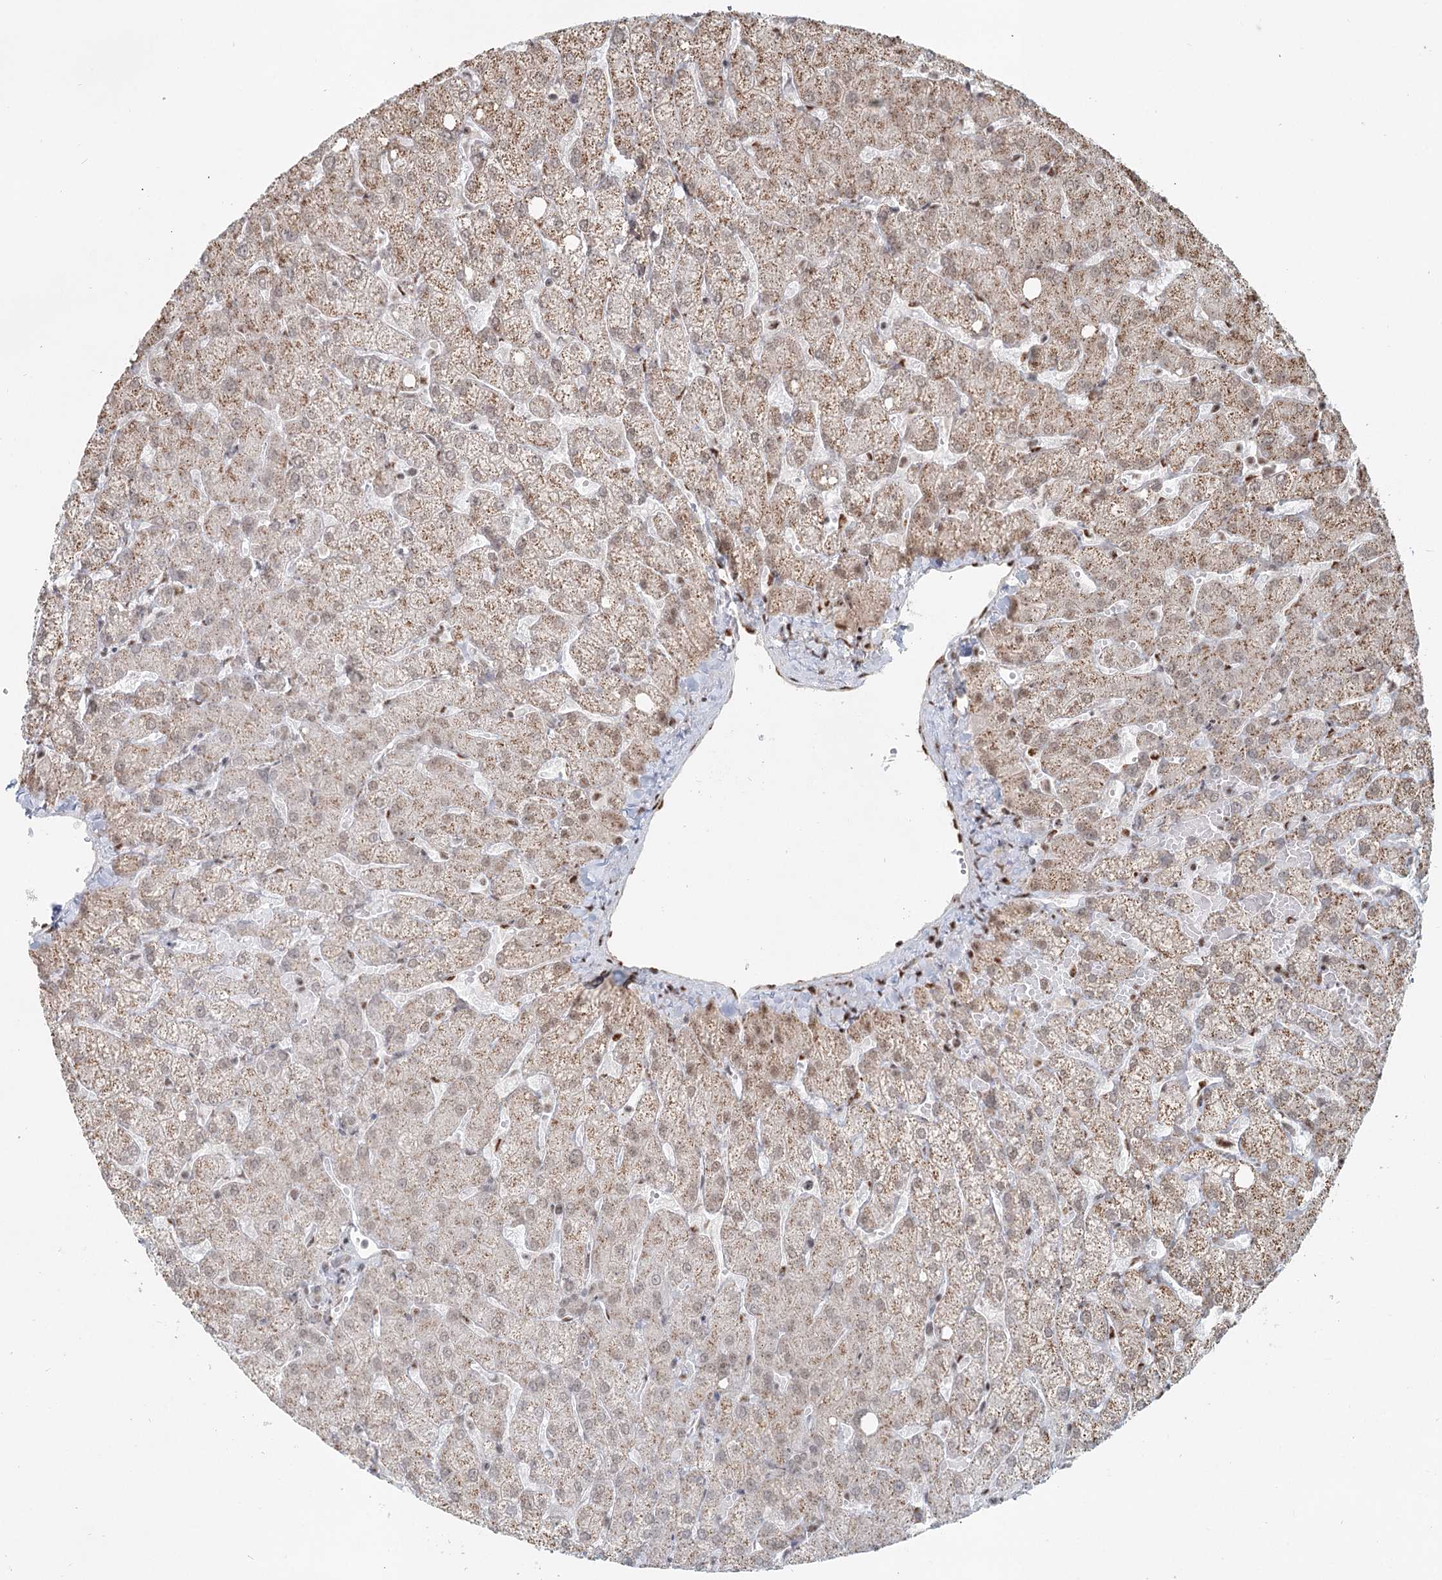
{"staining": {"intensity": "negative", "quantity": "none", "location": "none"}, "tissue": "liver", "cell_type": "Cholangiocytes", "image_type": "normal", "snomed": [{"axis": "morphology", "description": "Normal tissue, NOS"}, {"axis": "topography", "description": "Liver"}], "caption": "Immunohistochemistry (IHC) of unremarkable human liver exhibits no positivity in cholangiocytes. The staining is performed using DAB brown chromogen with nuclei counter-stained in using hematoxylin.", "gene": "GPALPP1", "patient": {"sex": "female", "age": 54}}